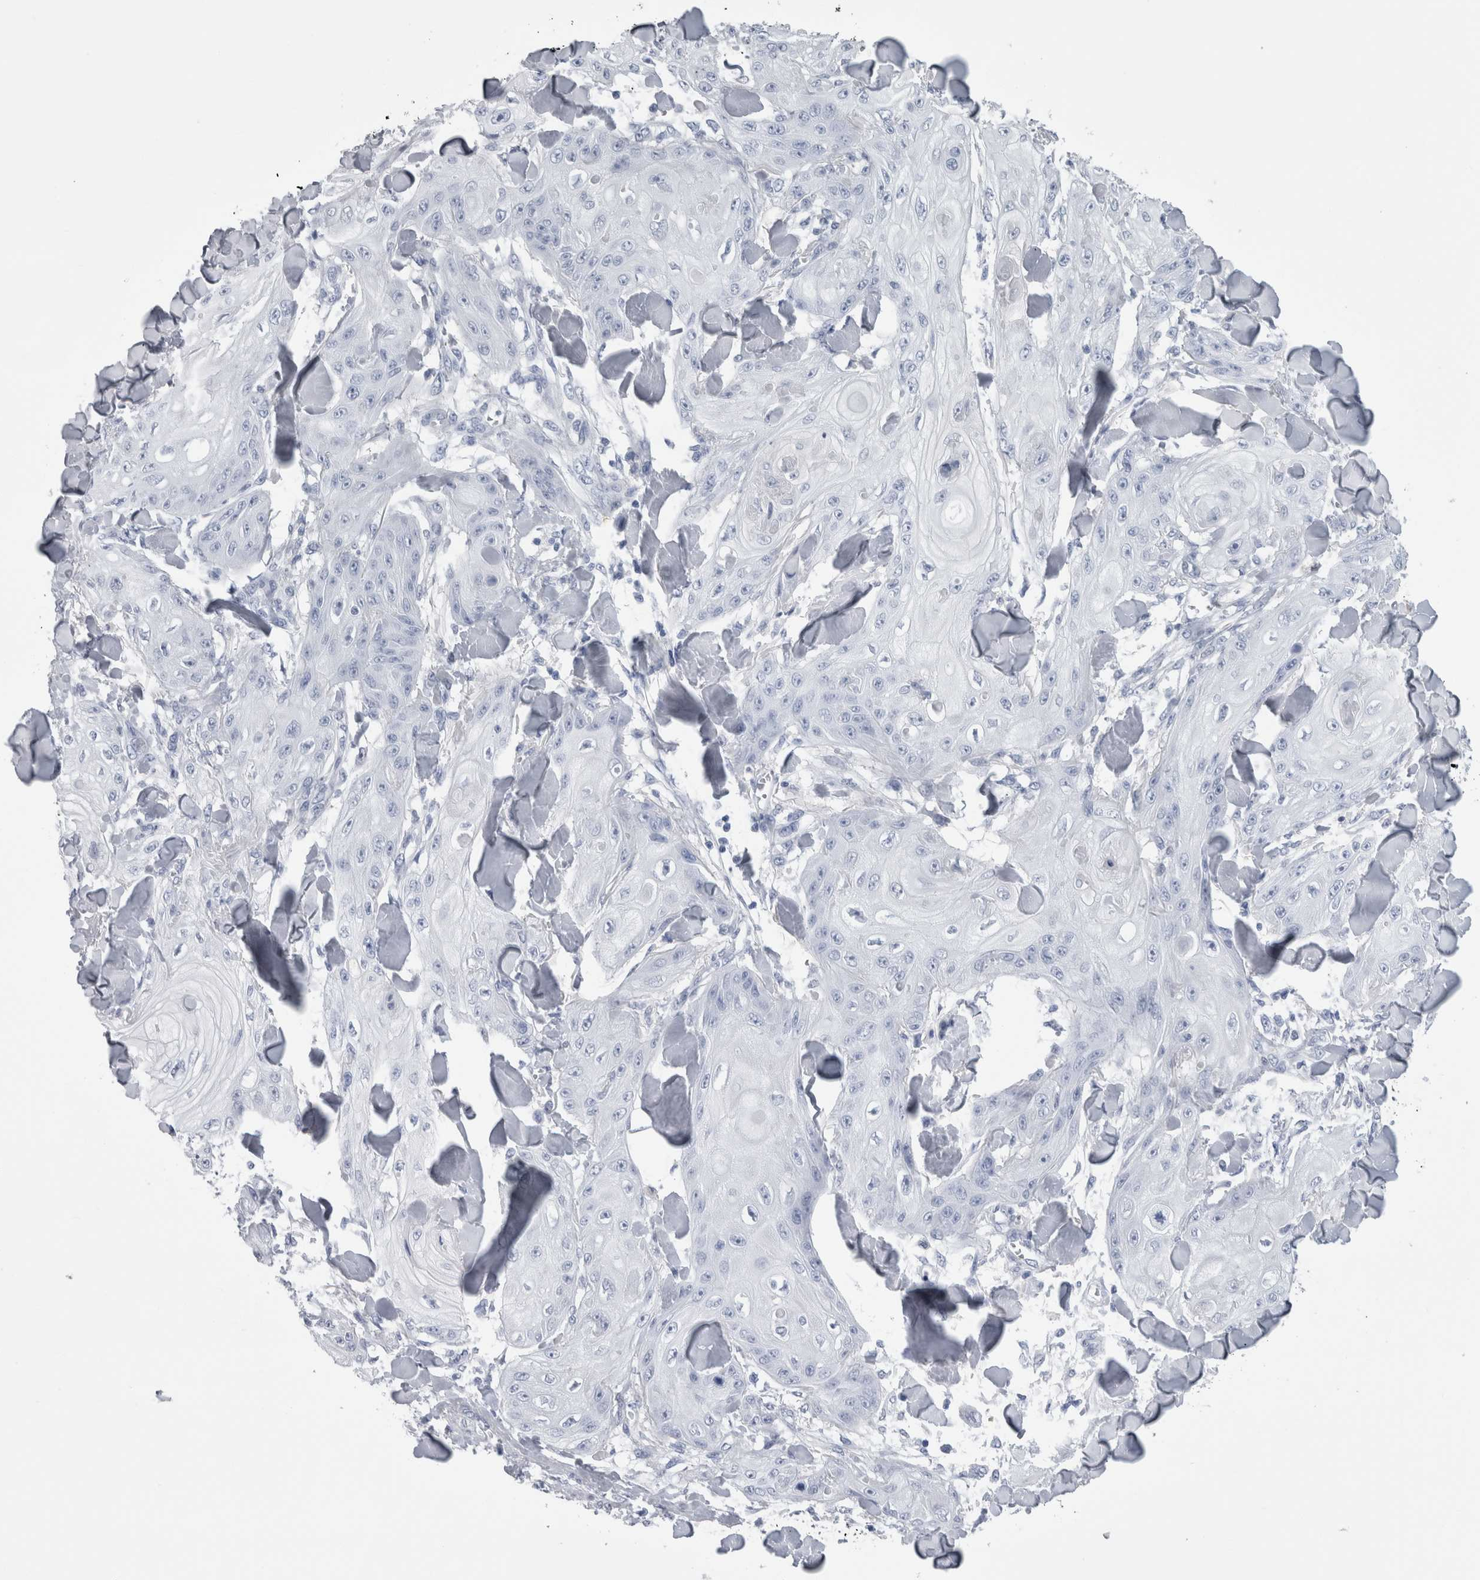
{"staining": {"intensity": "negative", "quantity": "none", "location": "none"}, "tissue": "skin cancer", "cell_type": "Tumor cells", "image_type": "cancer", "snomed": [{"axis": "morphology", "description": "Squamous cell carcinoma, NOS"}, {"axis": "topography", "description": "Skin"}], "caption": "Histopathology image shows no protein positivity in tumor cells of skin cancer tissue. Brightfield microscopy of immunohistochemistry stained with DAB (brown) and hematoxylin (blue), captured at high magnification.", "gene": "CA8", "patient": {"sex": "male", "age": 74}}